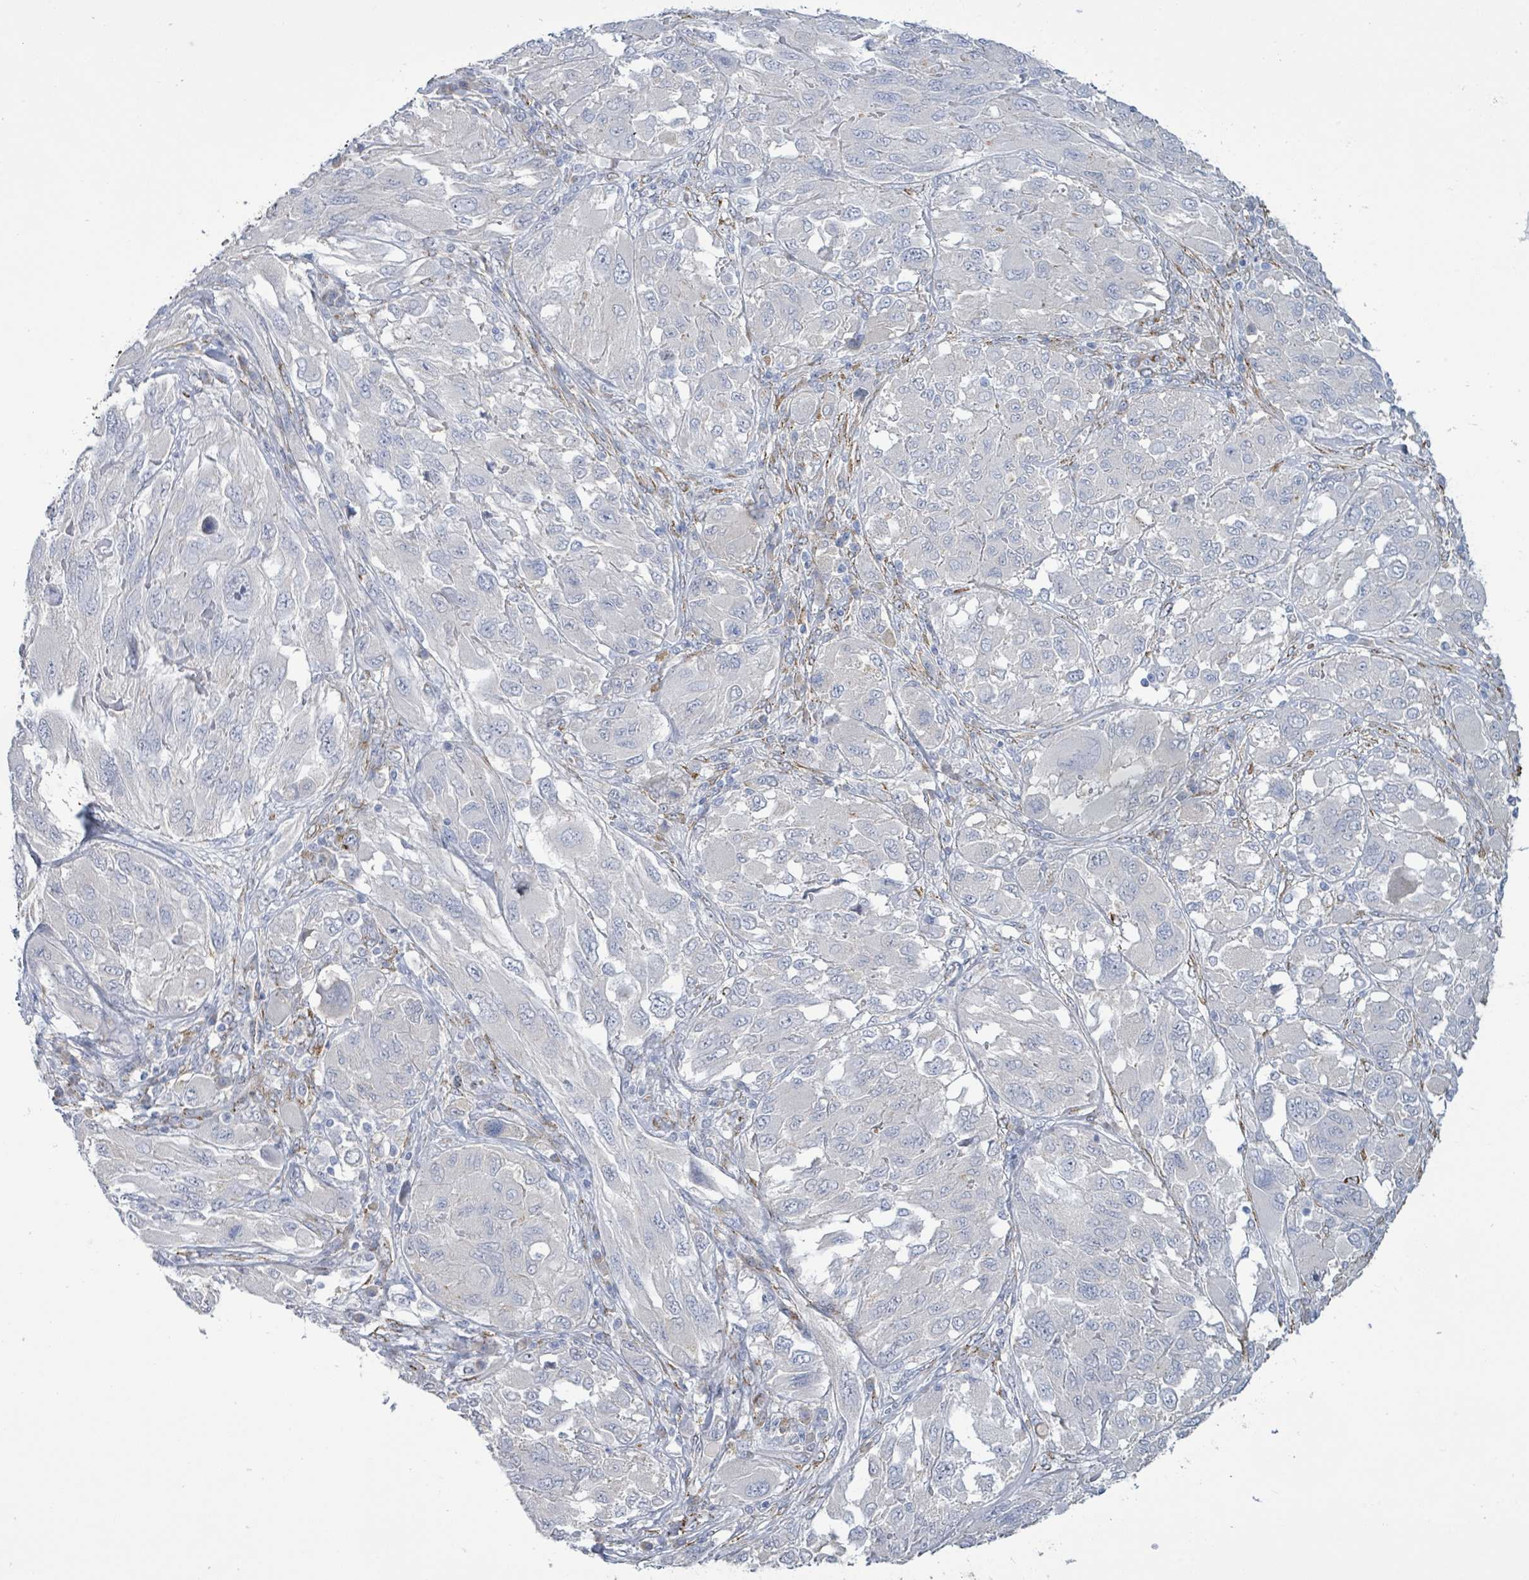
{"staining": {"intensity": "negative", "quantity": "none", "location": "none"}, "tissue": "melanoma", "cell_type": "Tumor cells", "image_type": "cancer", "snomed": [{"axis": "morphology", "description": "Malignant melanoma, NOS"}, {"axis": "topography", "description": "Skin"}], "caption": "Immunohistochemistry histopathology image of melanoma stained for a protein (brown), which displays no expression in tumor cells. (DAB (3,3'-diaminobenzidine) IHC, high magnification).", "gene": "DMRTC1B", "patient": {"sex": "female", "age": 91}}